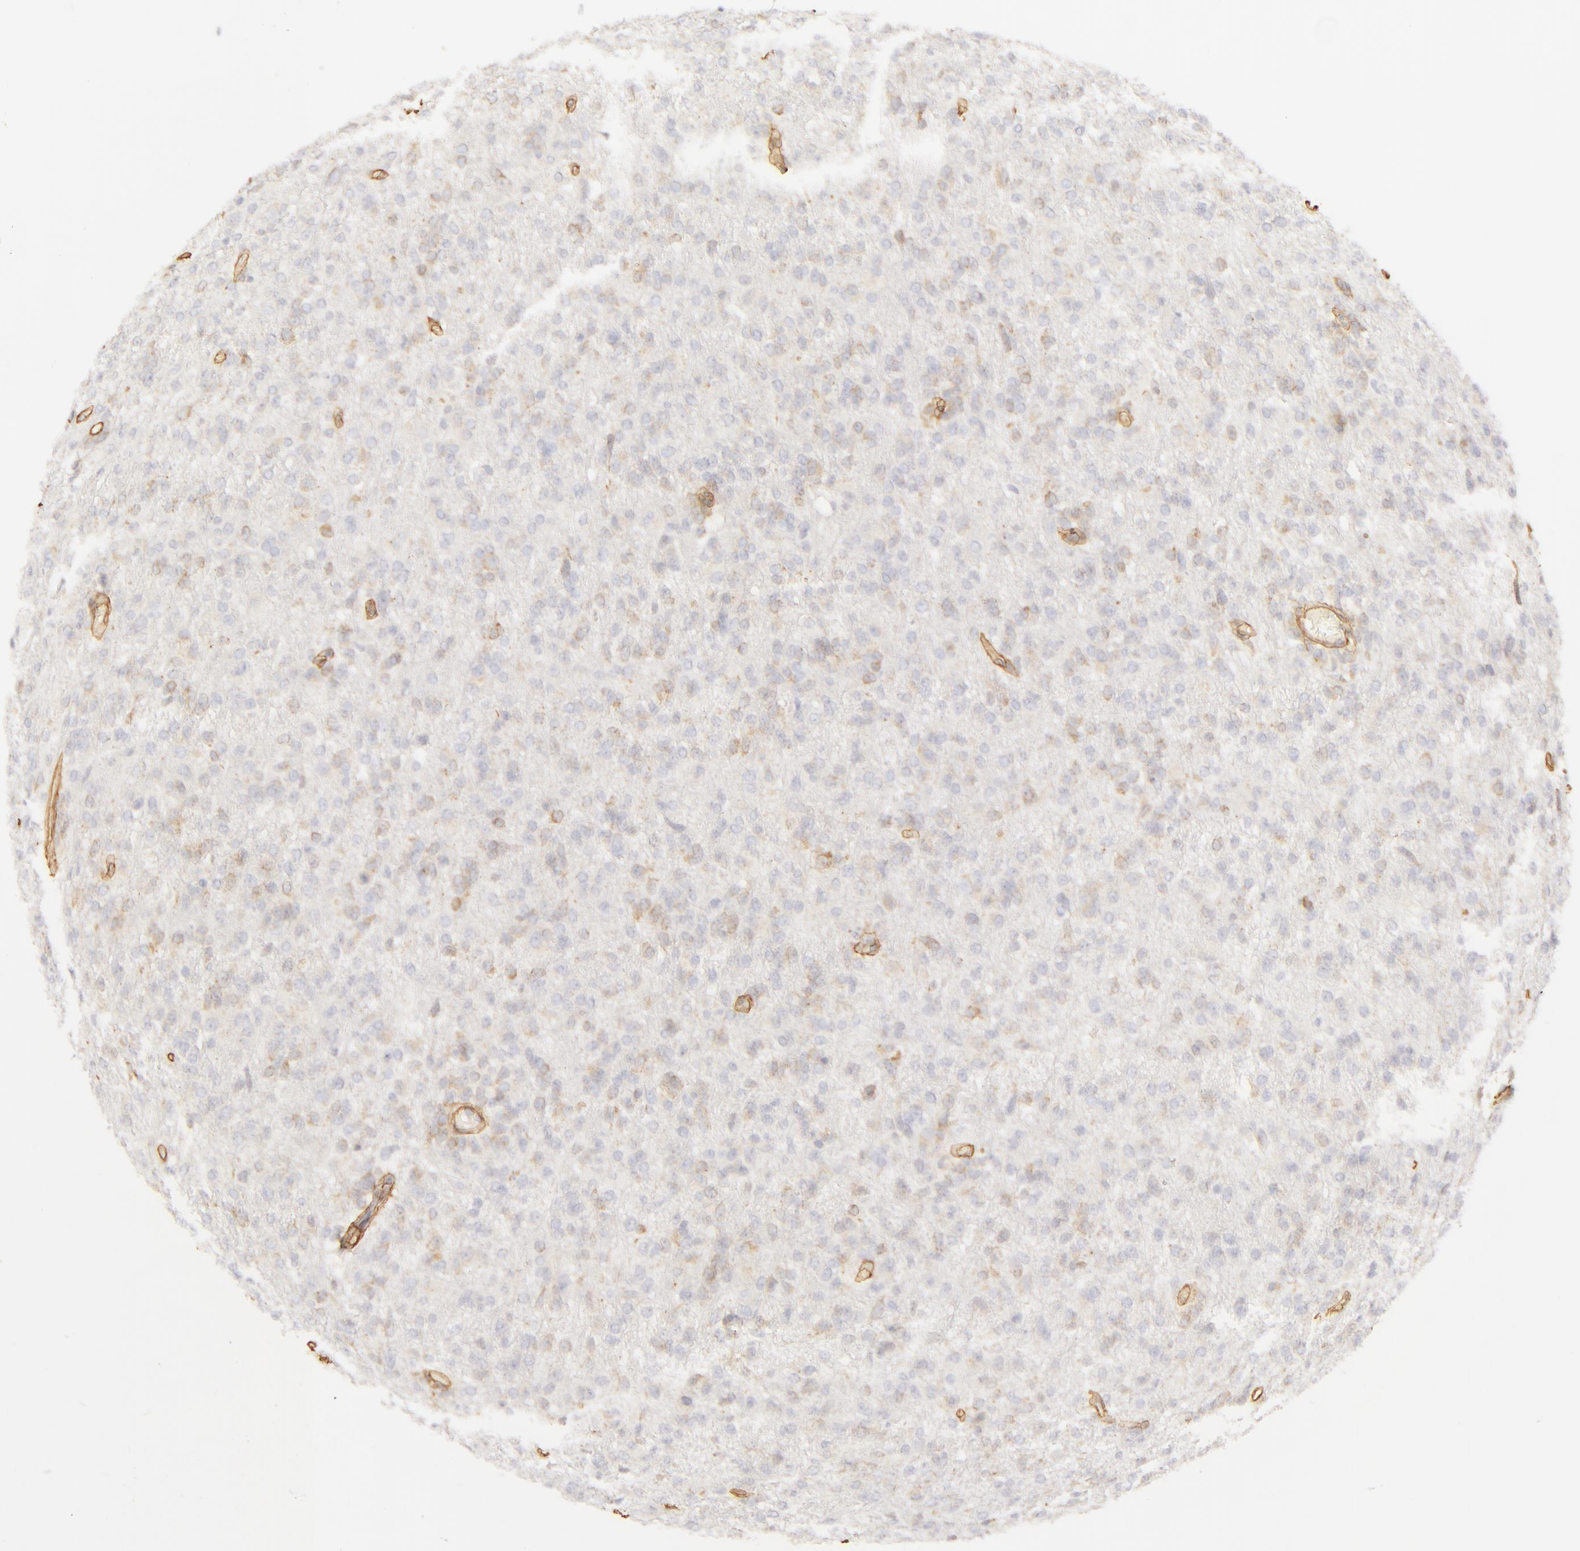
{"staining": {"intensity": "negative", "quantity": "none", "location": "none"}, "tissue": "glioma", "cell_type": "Tumor cells", "image_type": "cancer", "snomed": [{"axis": "morphology", "description": "Glioma, malignant, High grade"}, {"axis": "topography", "description": "Brain"}], "caption": "Human malignant high-grade glioma stained for a protein using immunohistochemistry reveals no positivity in tumor cells.", "gene": "COL4A1", "patient": {"sex": "male", "age": 68}}